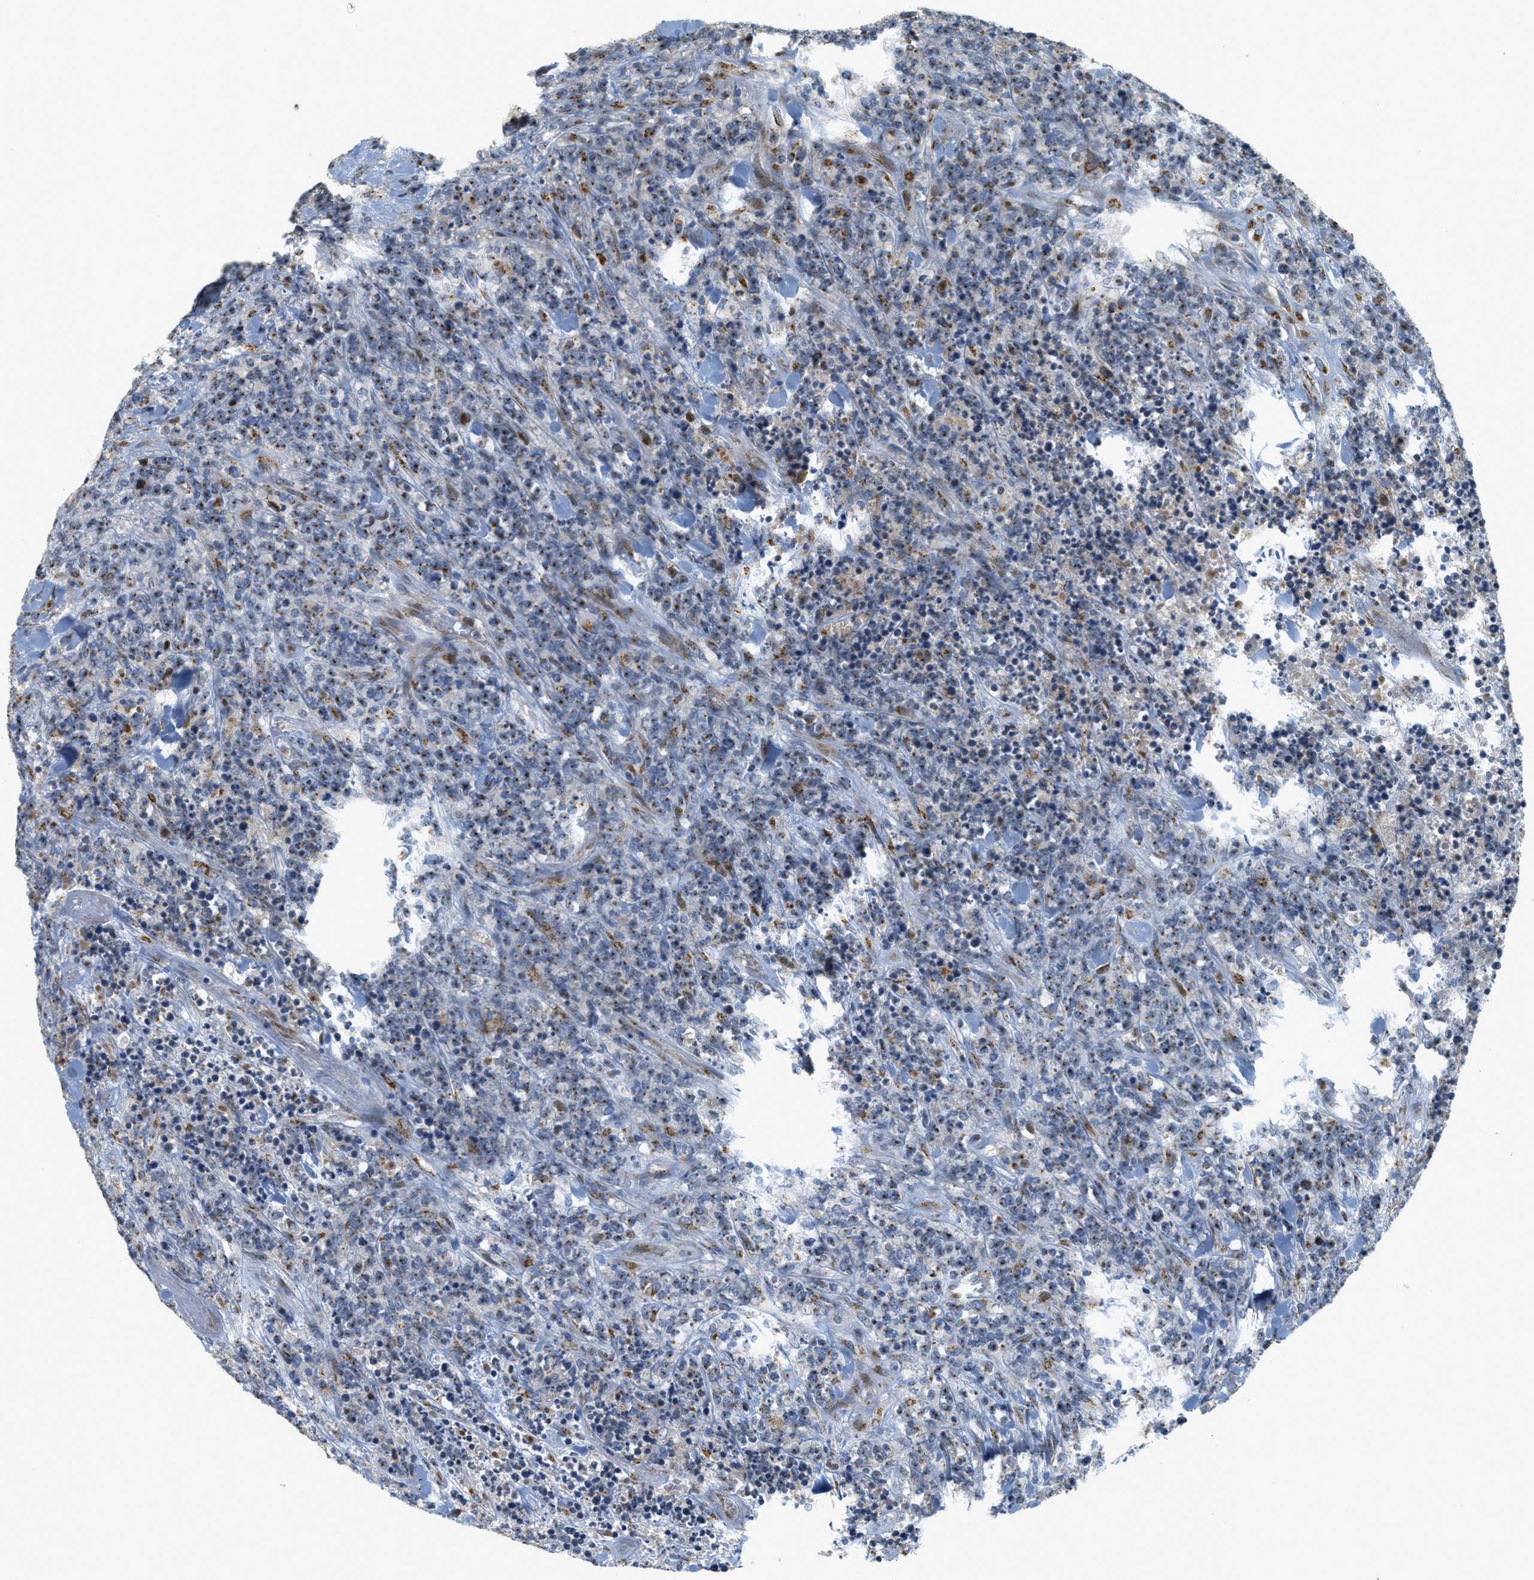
{"staining": {"intensity": "moderate", "quantity": "25%-75%", "location": "cytoplasmic/membranous"}, "tissue": "lymphoma", "cell_type": "Tumor cells", "image_type": "cancer", "snomed": [{"axis": "morphology", "description": "Malignant lymphoma, non-Hodgkin's type, High grade"}, {"axis": "topography", "description": "Soft tissue"}], "caption": "Protein analysis of lymphoma tissue reveals moderate cytoplasmic/membranous expression in about 25%-75% of tumor cells.", "gene": "ZFPL1", "patient": {"sex": "male", "age": 18}}